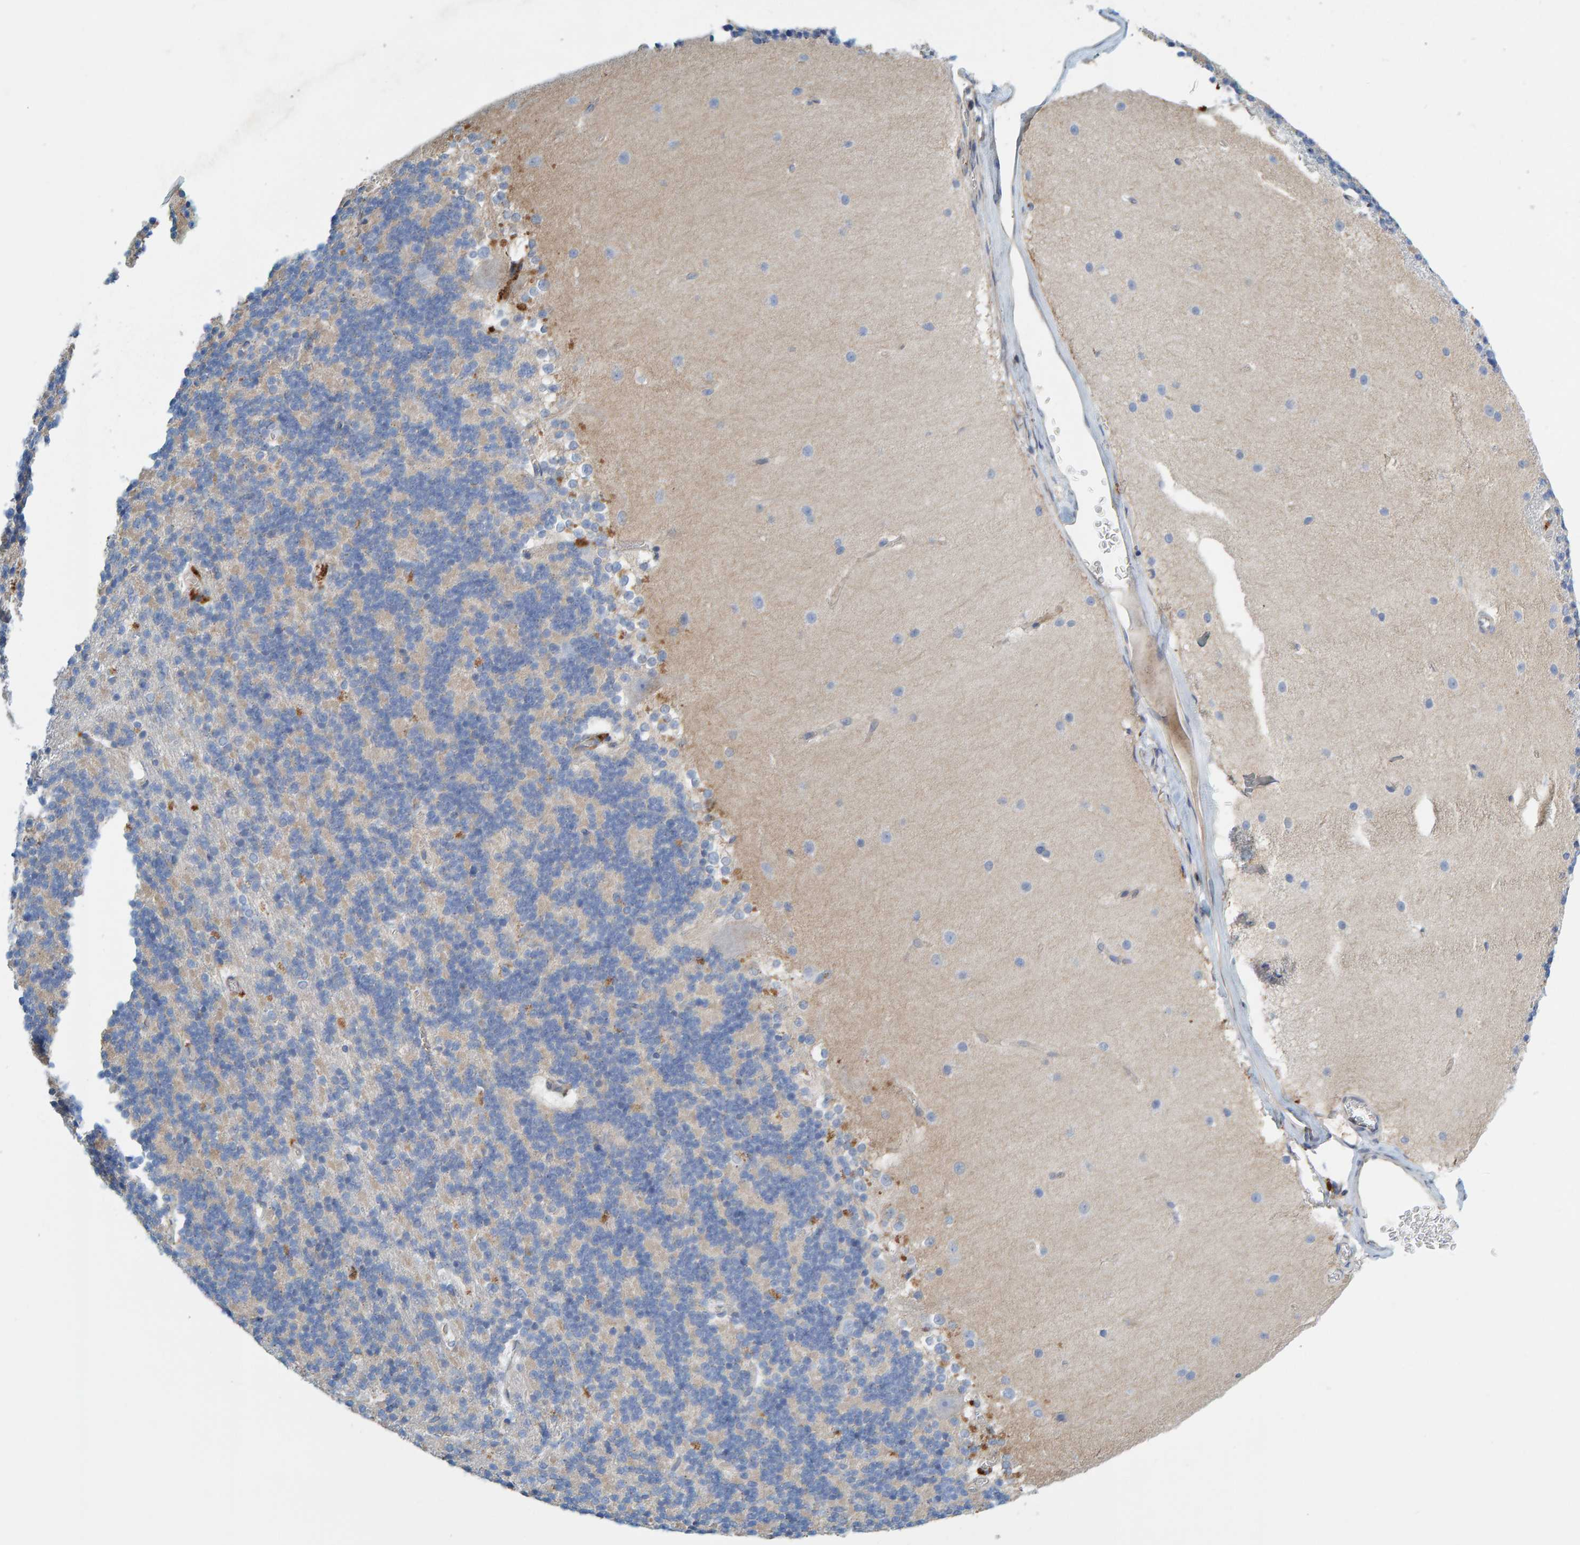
{"staining": {"intensity": "negative", "quantity": "none", "location": "none"}, "tissue": "cerebellum", "cell_type": "Cells in granular layer", "image_type": "normal", "snomed": [{"axis": "morphology", "description": "Normal tissue, NOS"}, {"axis": "topography", "description": "Cerebellum"}], "caption": "The micrograph reveals no significant positivity in cells in granular layer of cerebellum. (DAB (3,3'-diaminobenzidine) immunohistochemistry, high magnification).", "gene": "PRKD2", "patient": {"sex": "female", "age": 19}}